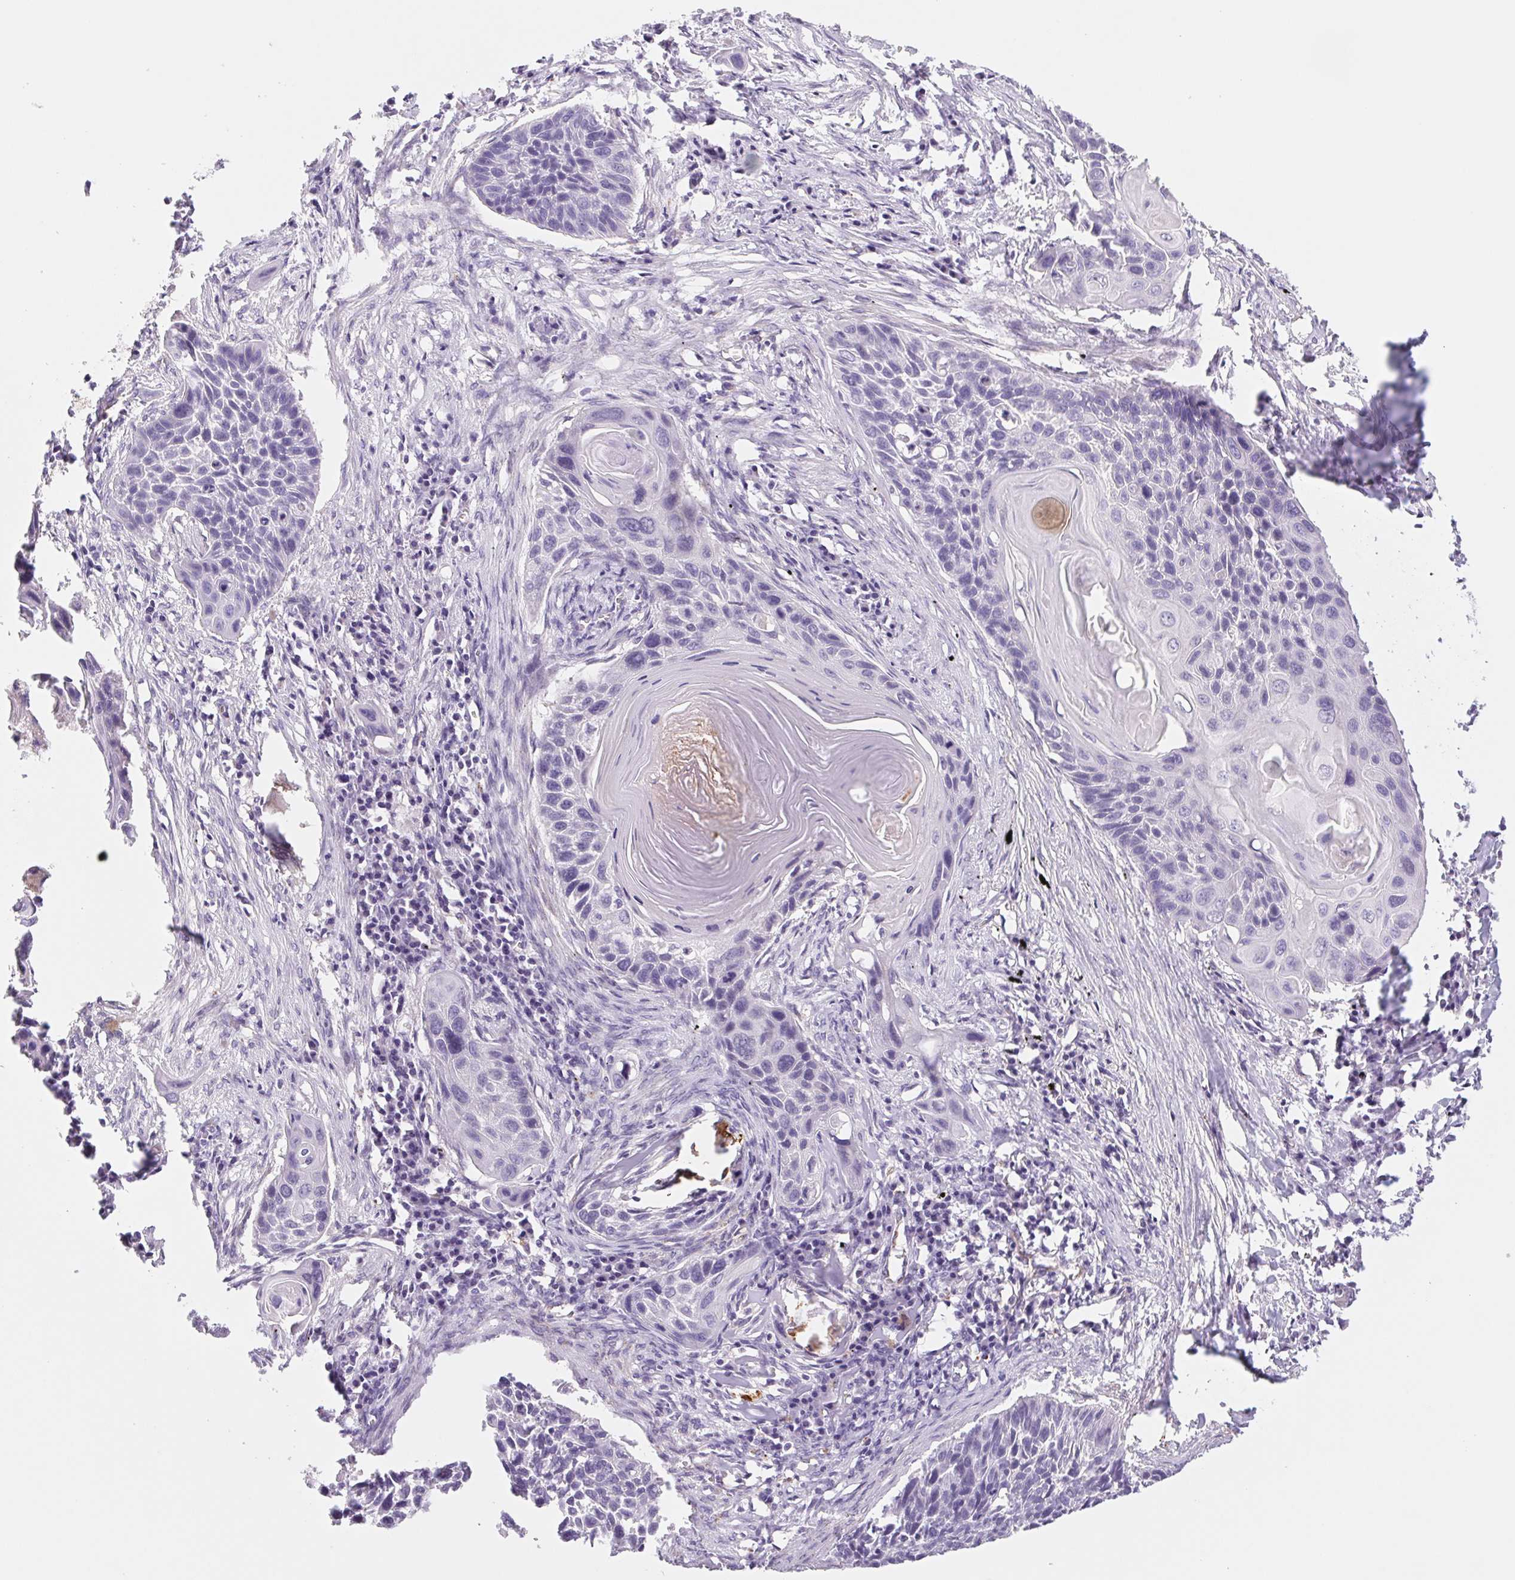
{"staining": {"intensity": "negative", "quantity": "none", "location": "none"}, "tissue": "lung cancer", "cell_type": "Tumor cells", "image_type": "cancer", "snomed": [{"axis": "morphology", "description": "Squamous cell carcinoma, NOS"}, {"axis": "topography", "description": "Lung"}], "caption": "The immunohistochemistry photomicrograph has no significant expression in tumor cells of lung cancer (squamous cell carcinoma) tissue.", "gene": "IGFL3", "patient": {"sex": "male", "age": 78}}